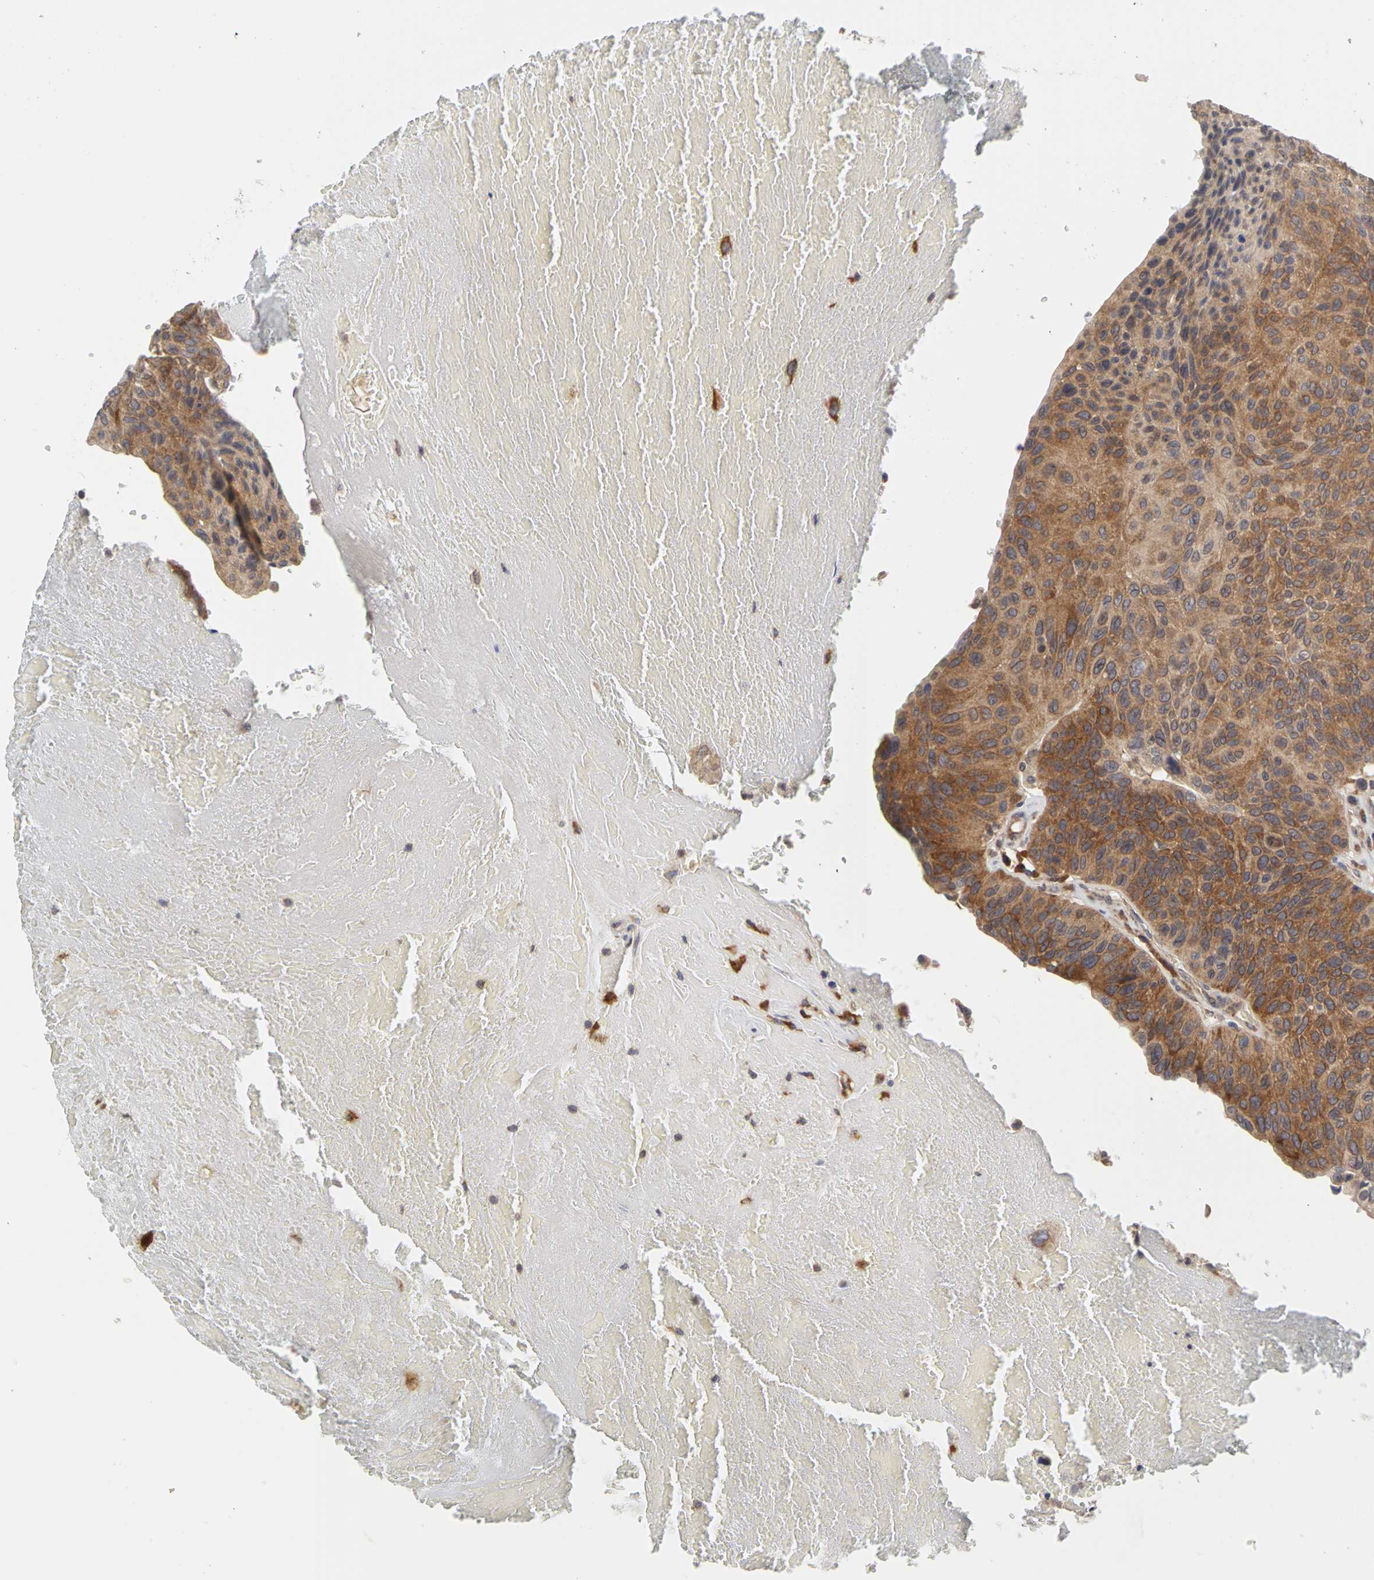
{"staining": {"intensity": "moderate", "quantity": ">75%", "location": "cytoplasmic/membranous"}, "tissue": "urothelial cancer", "cell_type": "Tumor cells", "image_type": "cancer", "snomed": [{"axis": "morphology", "description": "Urothelial carcinoma, High grade"}, {"axis": "topography", "description": "Urinary bladder"}], "caption": "Immunohistochemical staining of human urothelial cancer demonstrates medium levels of moderate cytoplasmic/membranous staining in about >75% of tumor cells.", "gene": "IRAK1", "patient": {"sex": "male", "age": 66}}